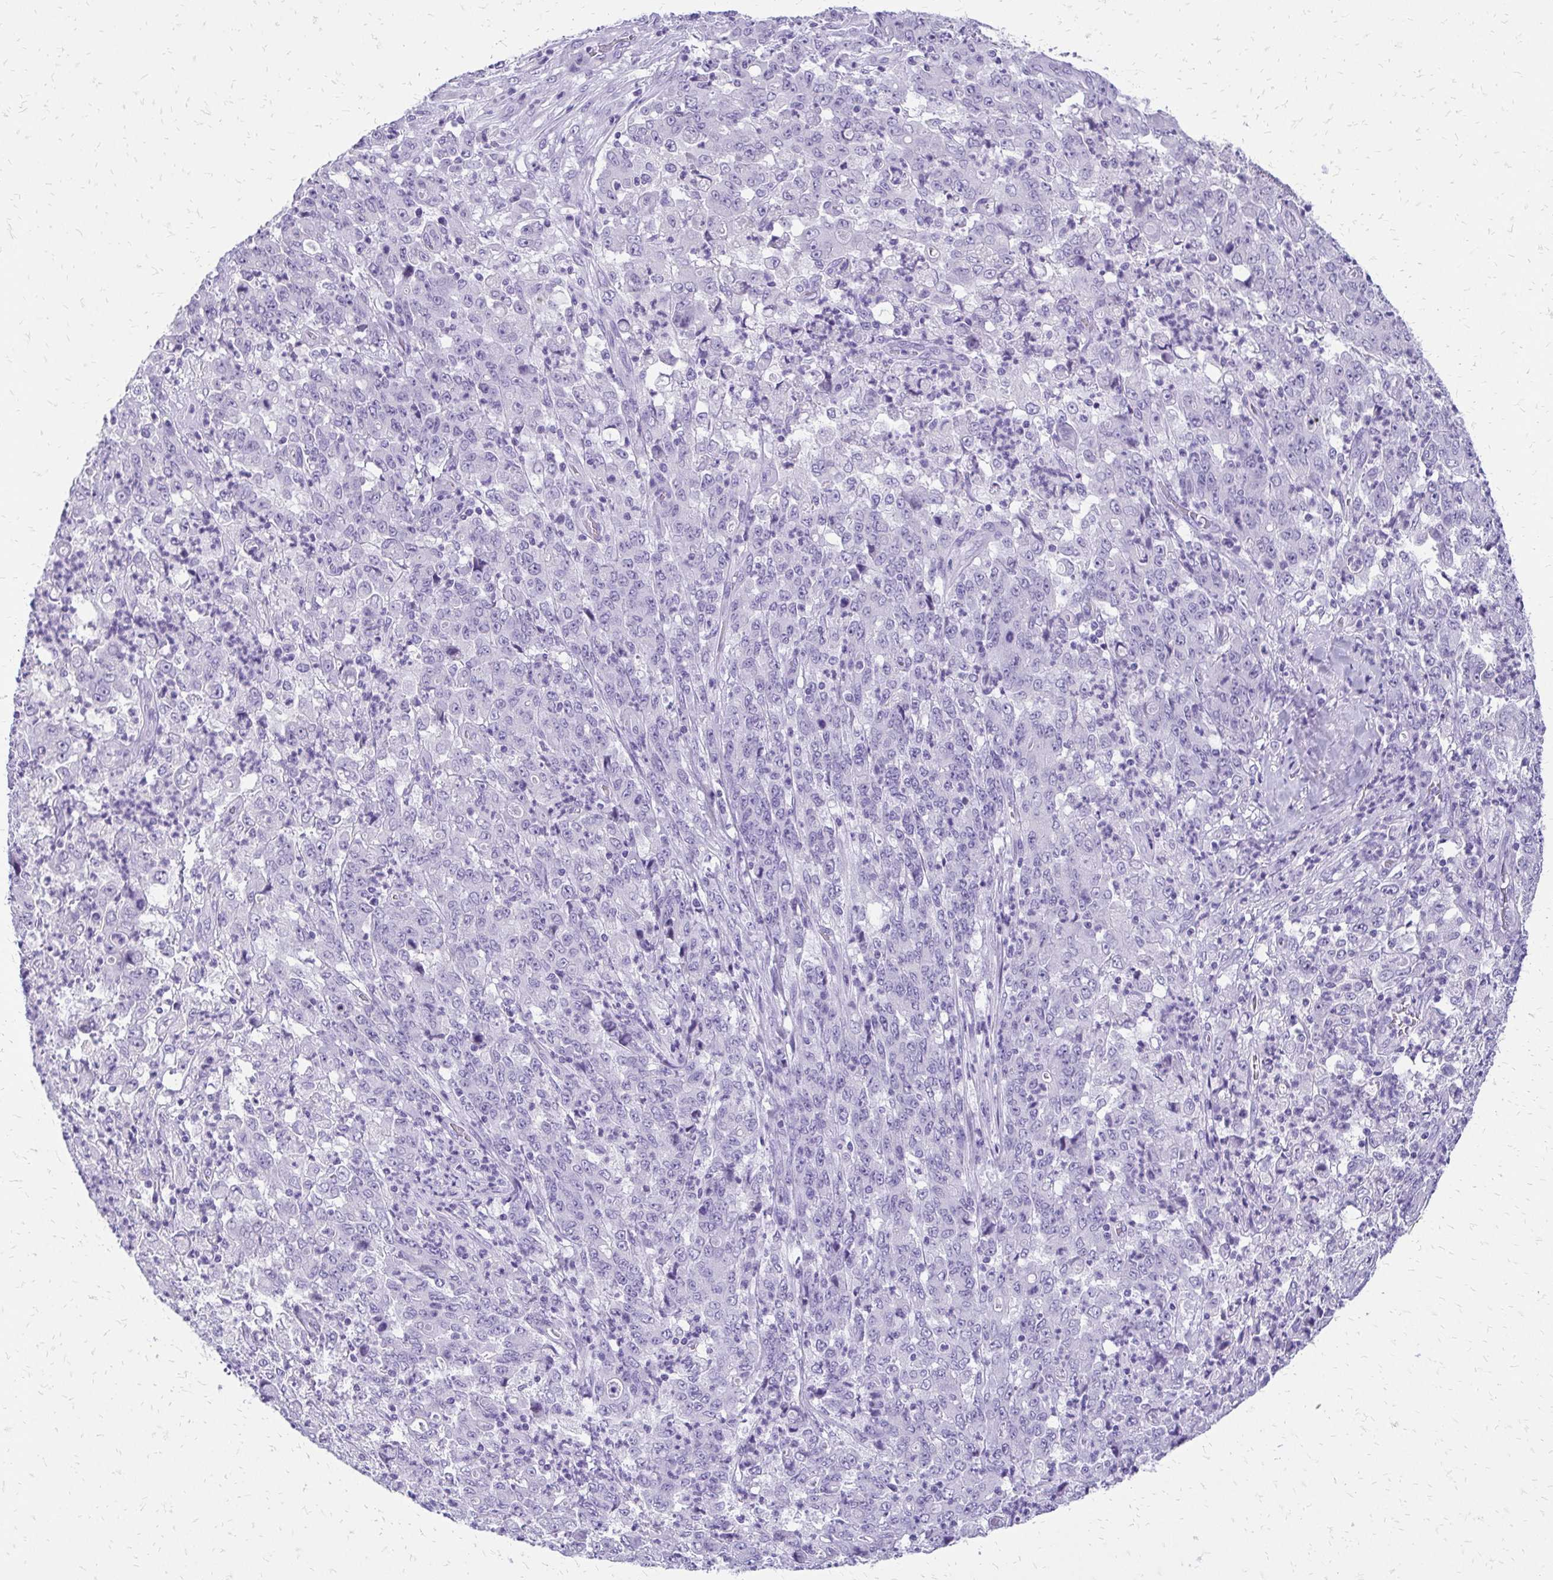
{"staining": {"intensity": "negative", "quantity": "none", "location": "none"}, "tissue": "stomach cancer", "cell_type": "Tumor cells", "image_type": "cancer", "snomed": [{"axis": "morphology", "description": "Adenocarcinoma, NOS"}, {"axis": "topography", "description": "Stomach, lower"}], "caption": "Micrograph shows no significant protein staining in tumor cells of adenocarcinoma (stomach). (DAB (3,3'-diaminobenzidine) immunohistochemistry visualized using brightfield microscopy, high magnification).", "gene": "SLC32A1", "patient": {"sex": "female", "age": 71}}